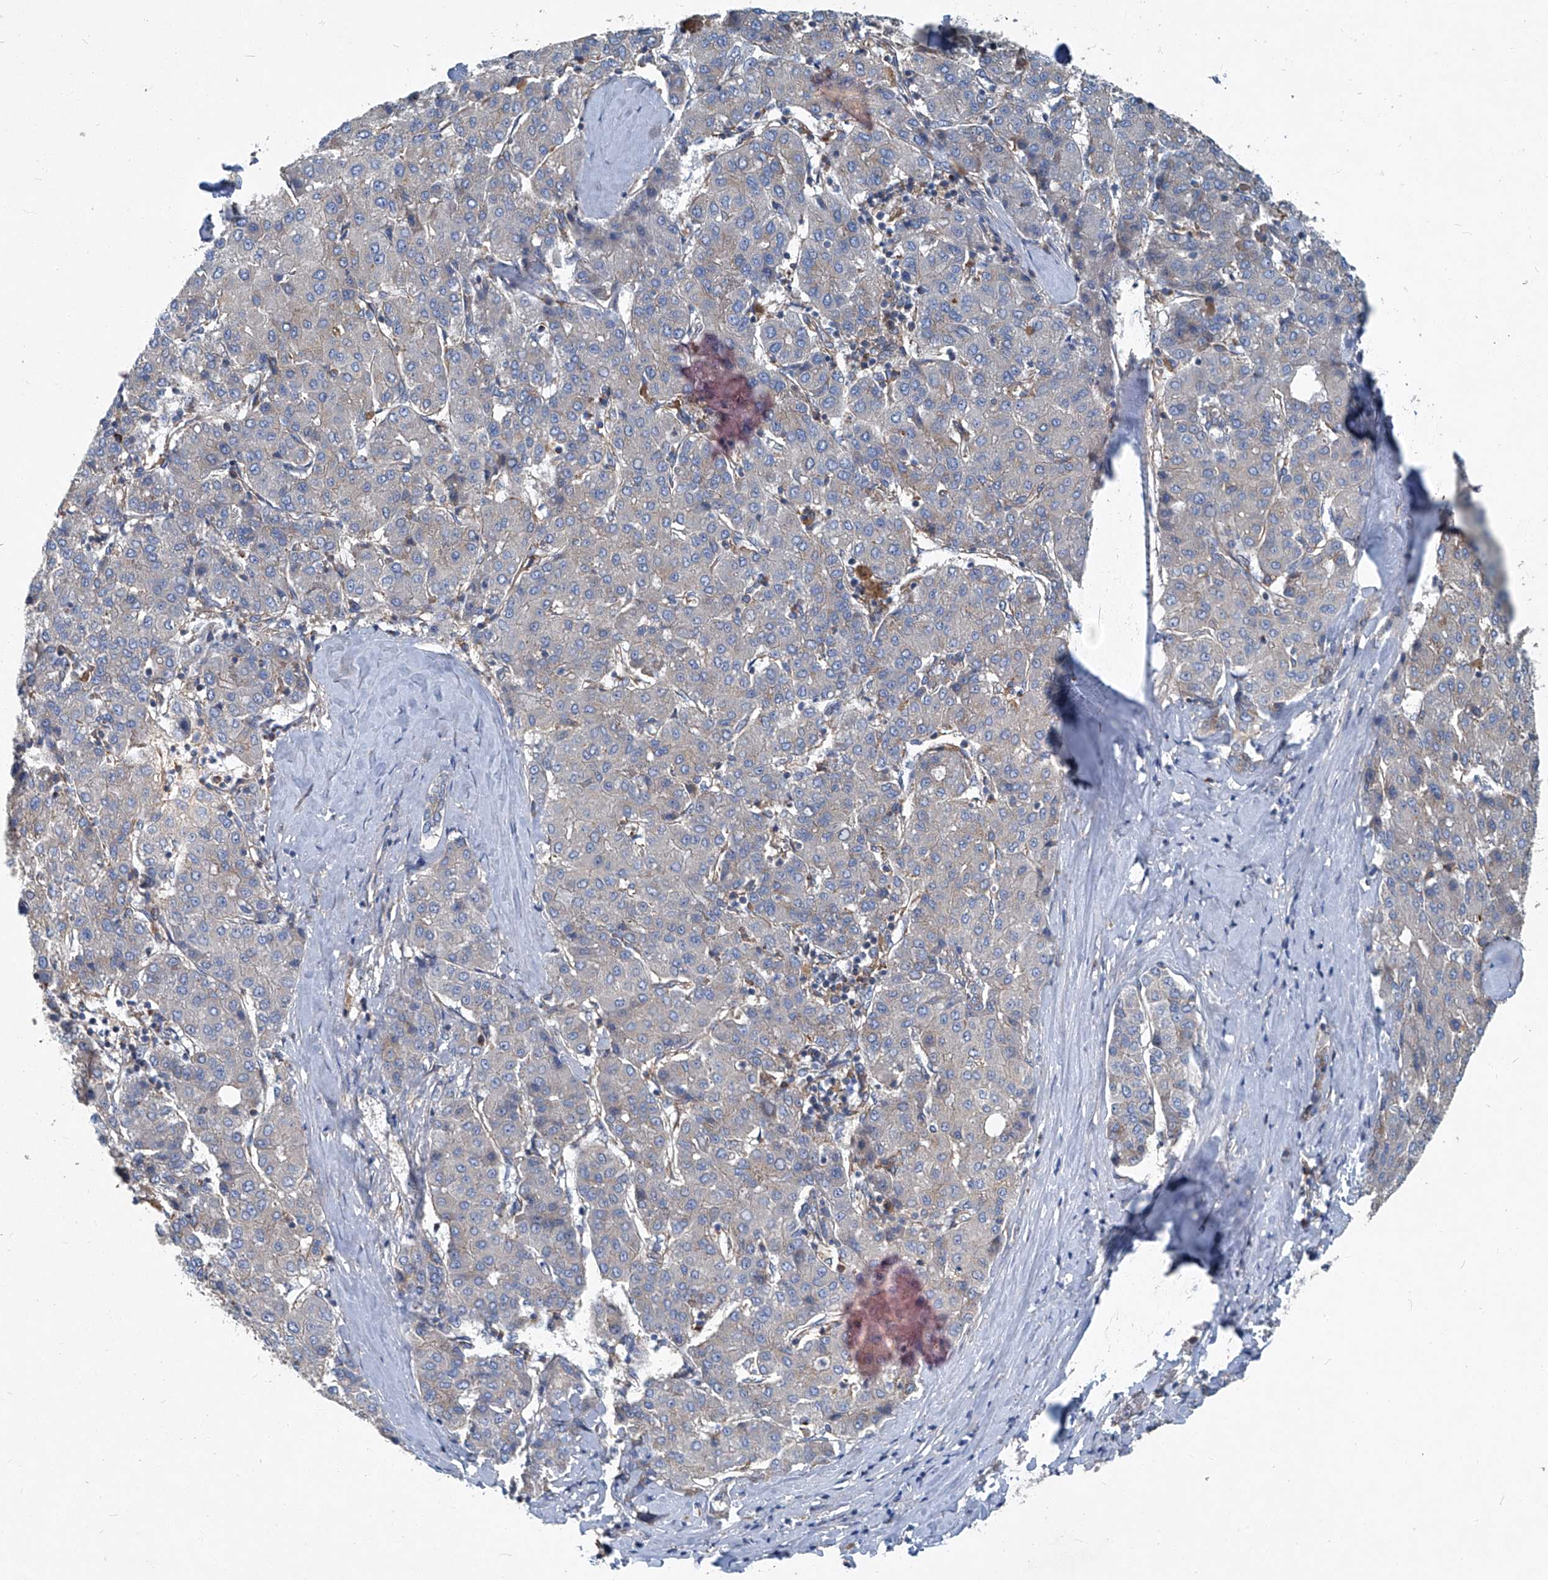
{"staining": {"intensity": "negative", "quantity": "none", "location": "none"}, "tissue": "liver cancer", "cell_type": "Tumor cells", "image_type": "cancer", "snomed": [{"axis": "morphology", "description": "Carcinoma, Hepatocellular, NOS"}, {"axis": "topography", "description": "Liver"}], "caption": "The histopathology image shows no staining of tumor cells in liver cancer (hepatocellular carcinoma).", "gene": "PIGH", "patient": {"sex": "male", "age": 65}}